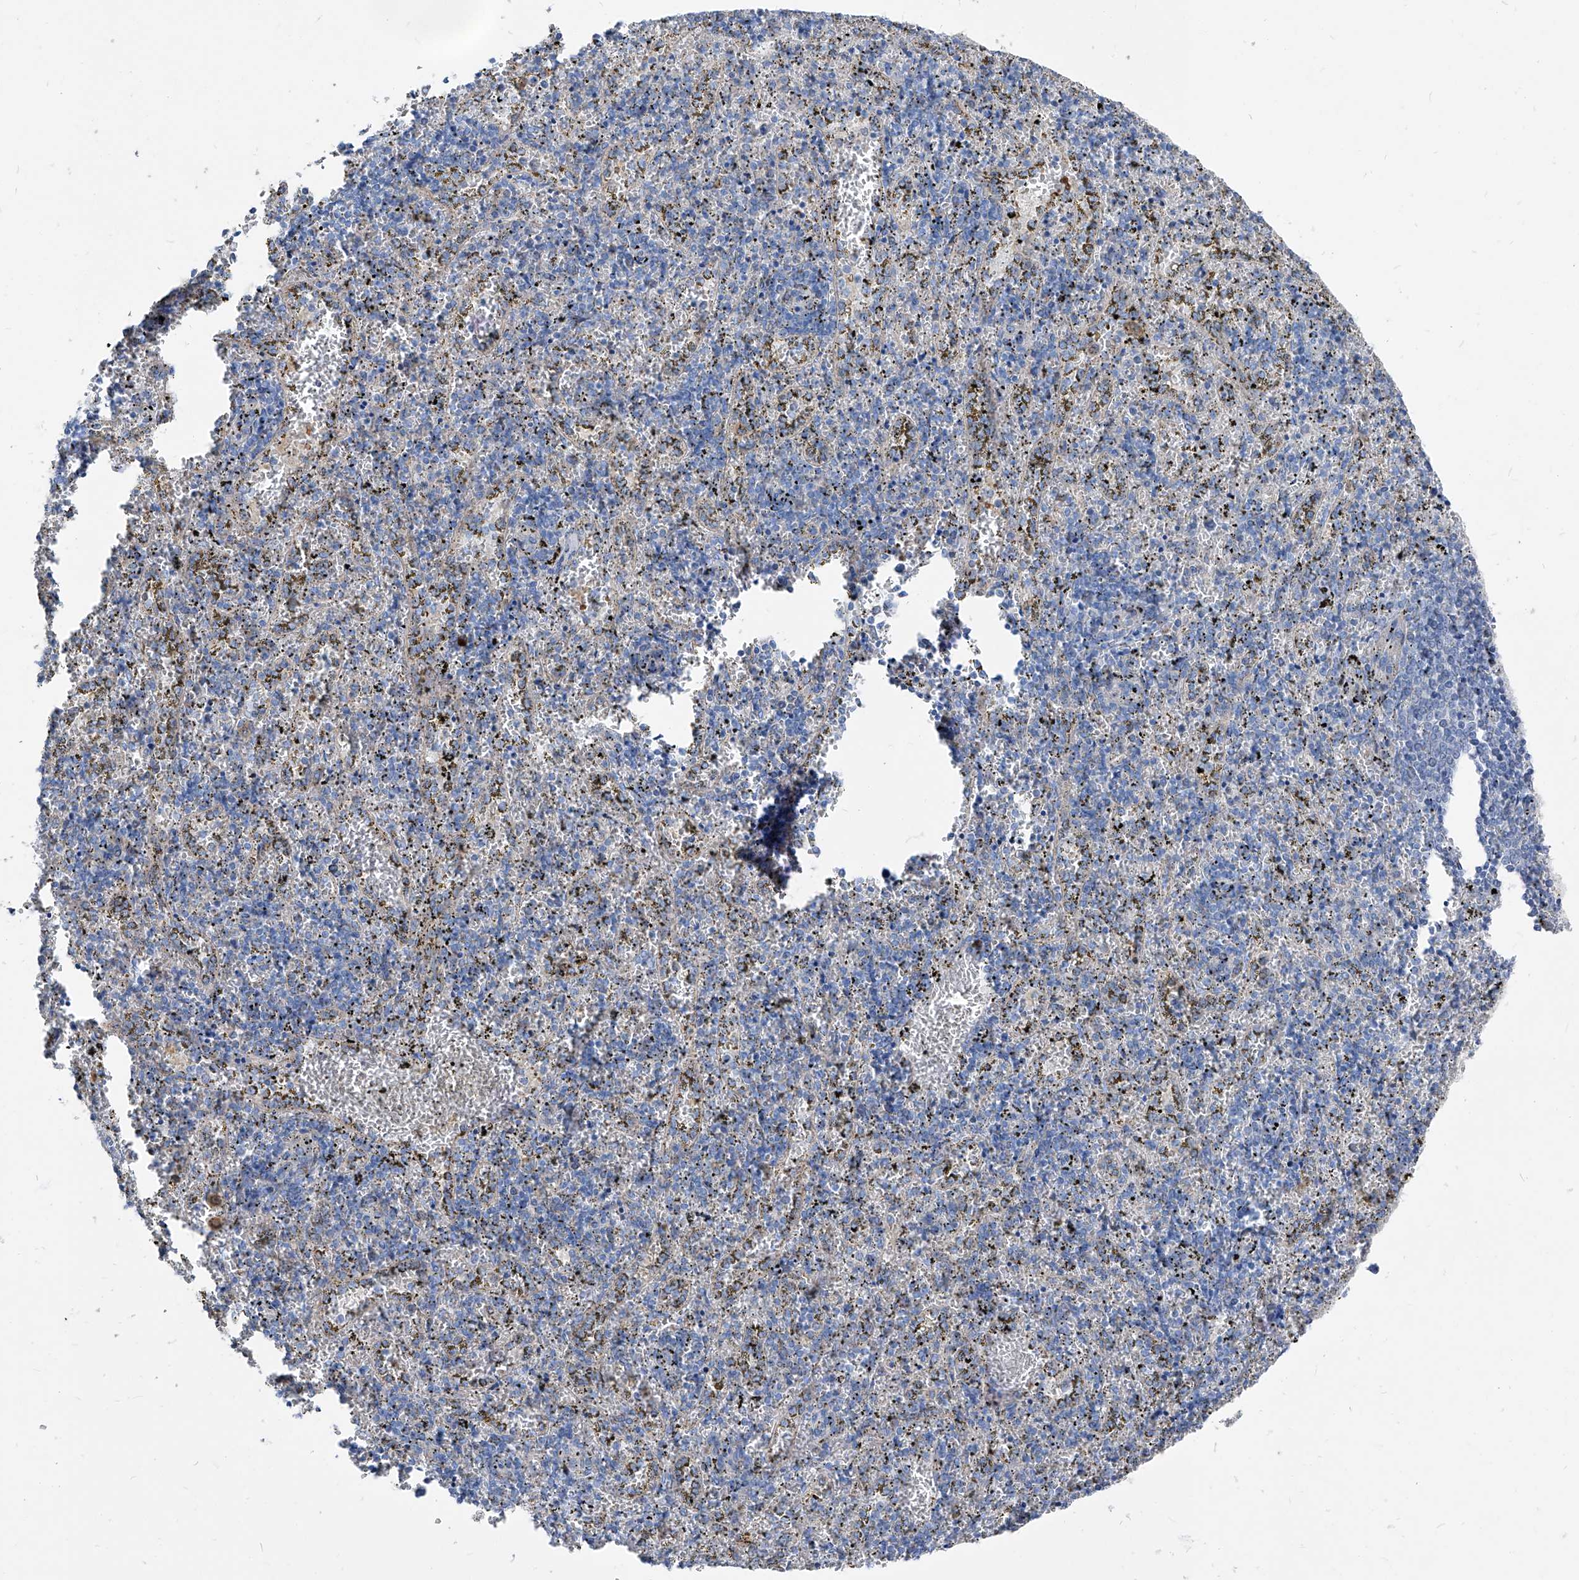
{"staining": {"intensity": "negative", "quantity": "none", "location": "none"}, "tissue": "spleen", "cell_type": "Cells in red pulp", "image_type": "normal", "snomed": [{"axis": "morphology", "description": "Normal tissue, NOS"}, {"axis": "topography", "description": "Spleen"}], "caption": "High power microscopy histopathology image of an immunohistochemistry photomicrograph of benign spleen, revealing no significant positivity in cells in red pulp.", "gene": "AGPS", "patient": {"sex": "male", "age": 11}}